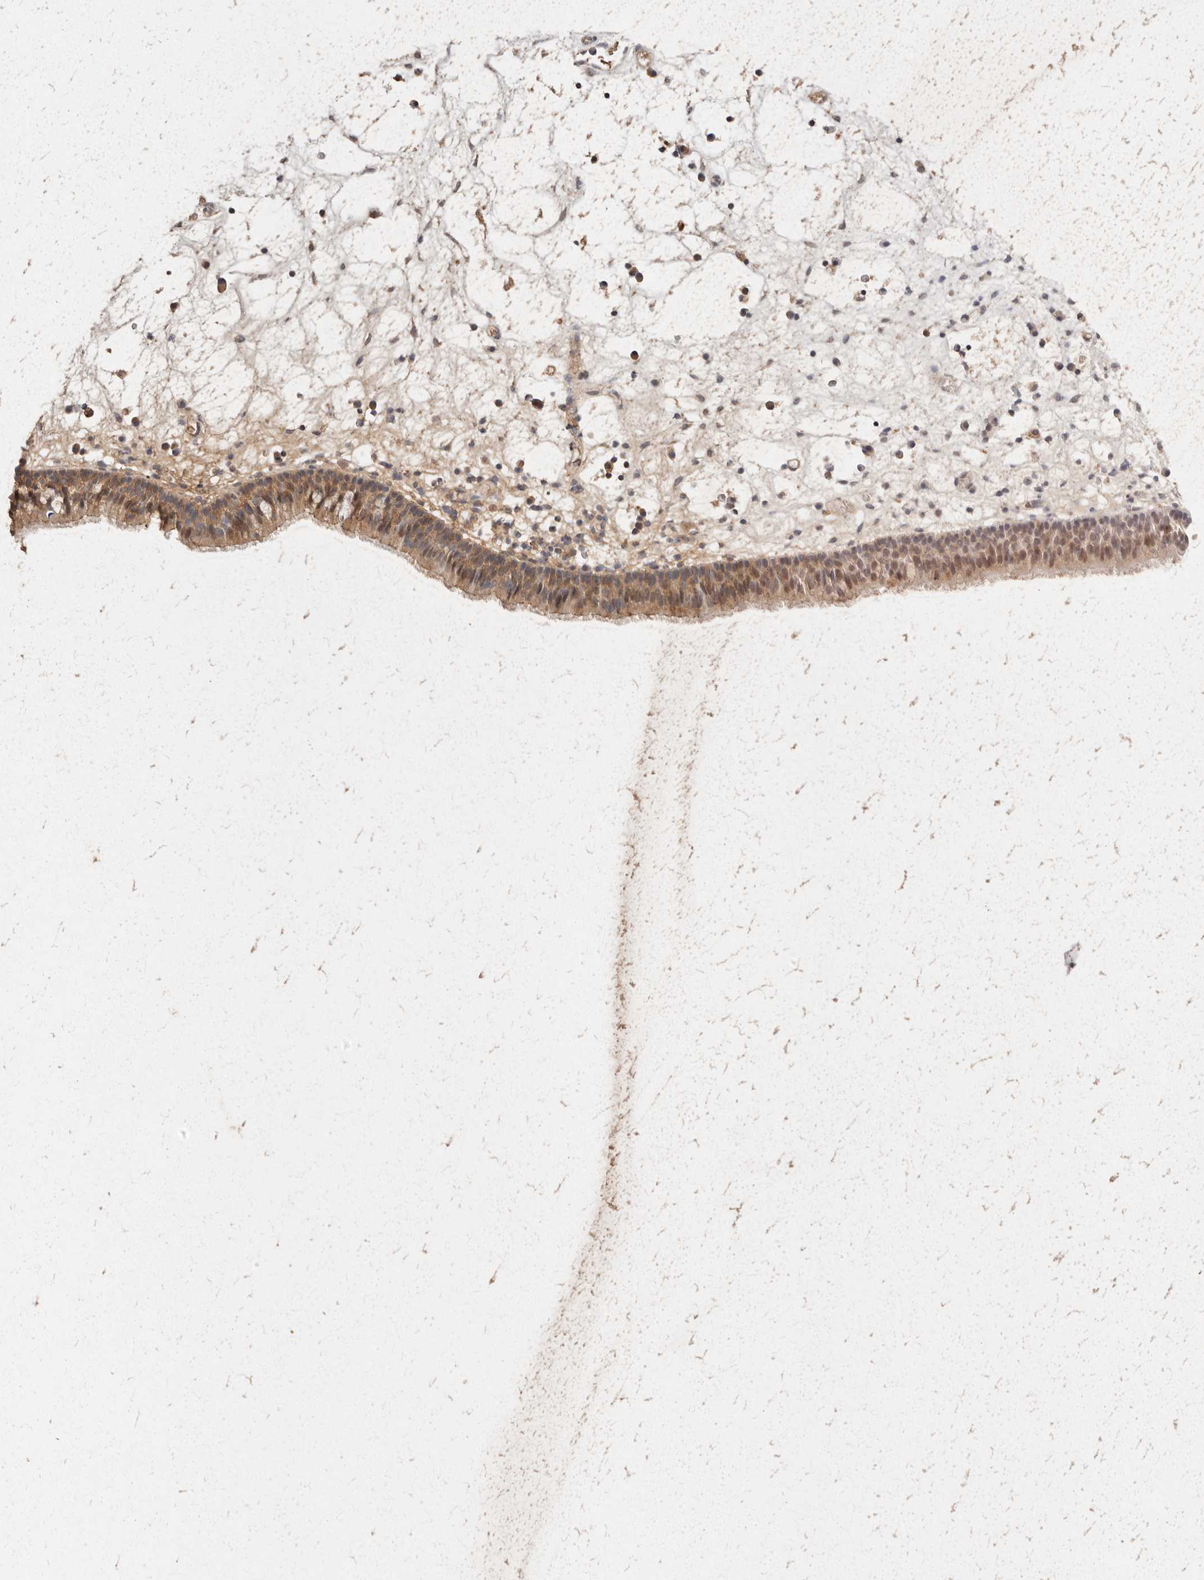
{"staining": {"intensity": "moderate", "quantity": ">75%", "location": "cytoplasmic/membranous"}, "tissue": "nasopharynx", "cell_type": "Respiratory epithelial cells", "image_type": "normal", "snomed": [{"axis": "morphology", "description": "Normal tissue, NOS"}, {"axis": "morphology", "description": "Inflammation, NOS"}, {"axis": "morphology", "description": "Malignant melanoma, Metastatic site"}, {"axis": "topography", "description": "Nasopharynx"}], "caption": "About >75% of respiratory epithelial cells in normal human nasopharynx demonstrate moderate cytoplasmic/membranous protein expression as visualized by brown immunohistochemical staining.", "gene": "CXADR", "patient": {"sex": "male", "age": 70}}